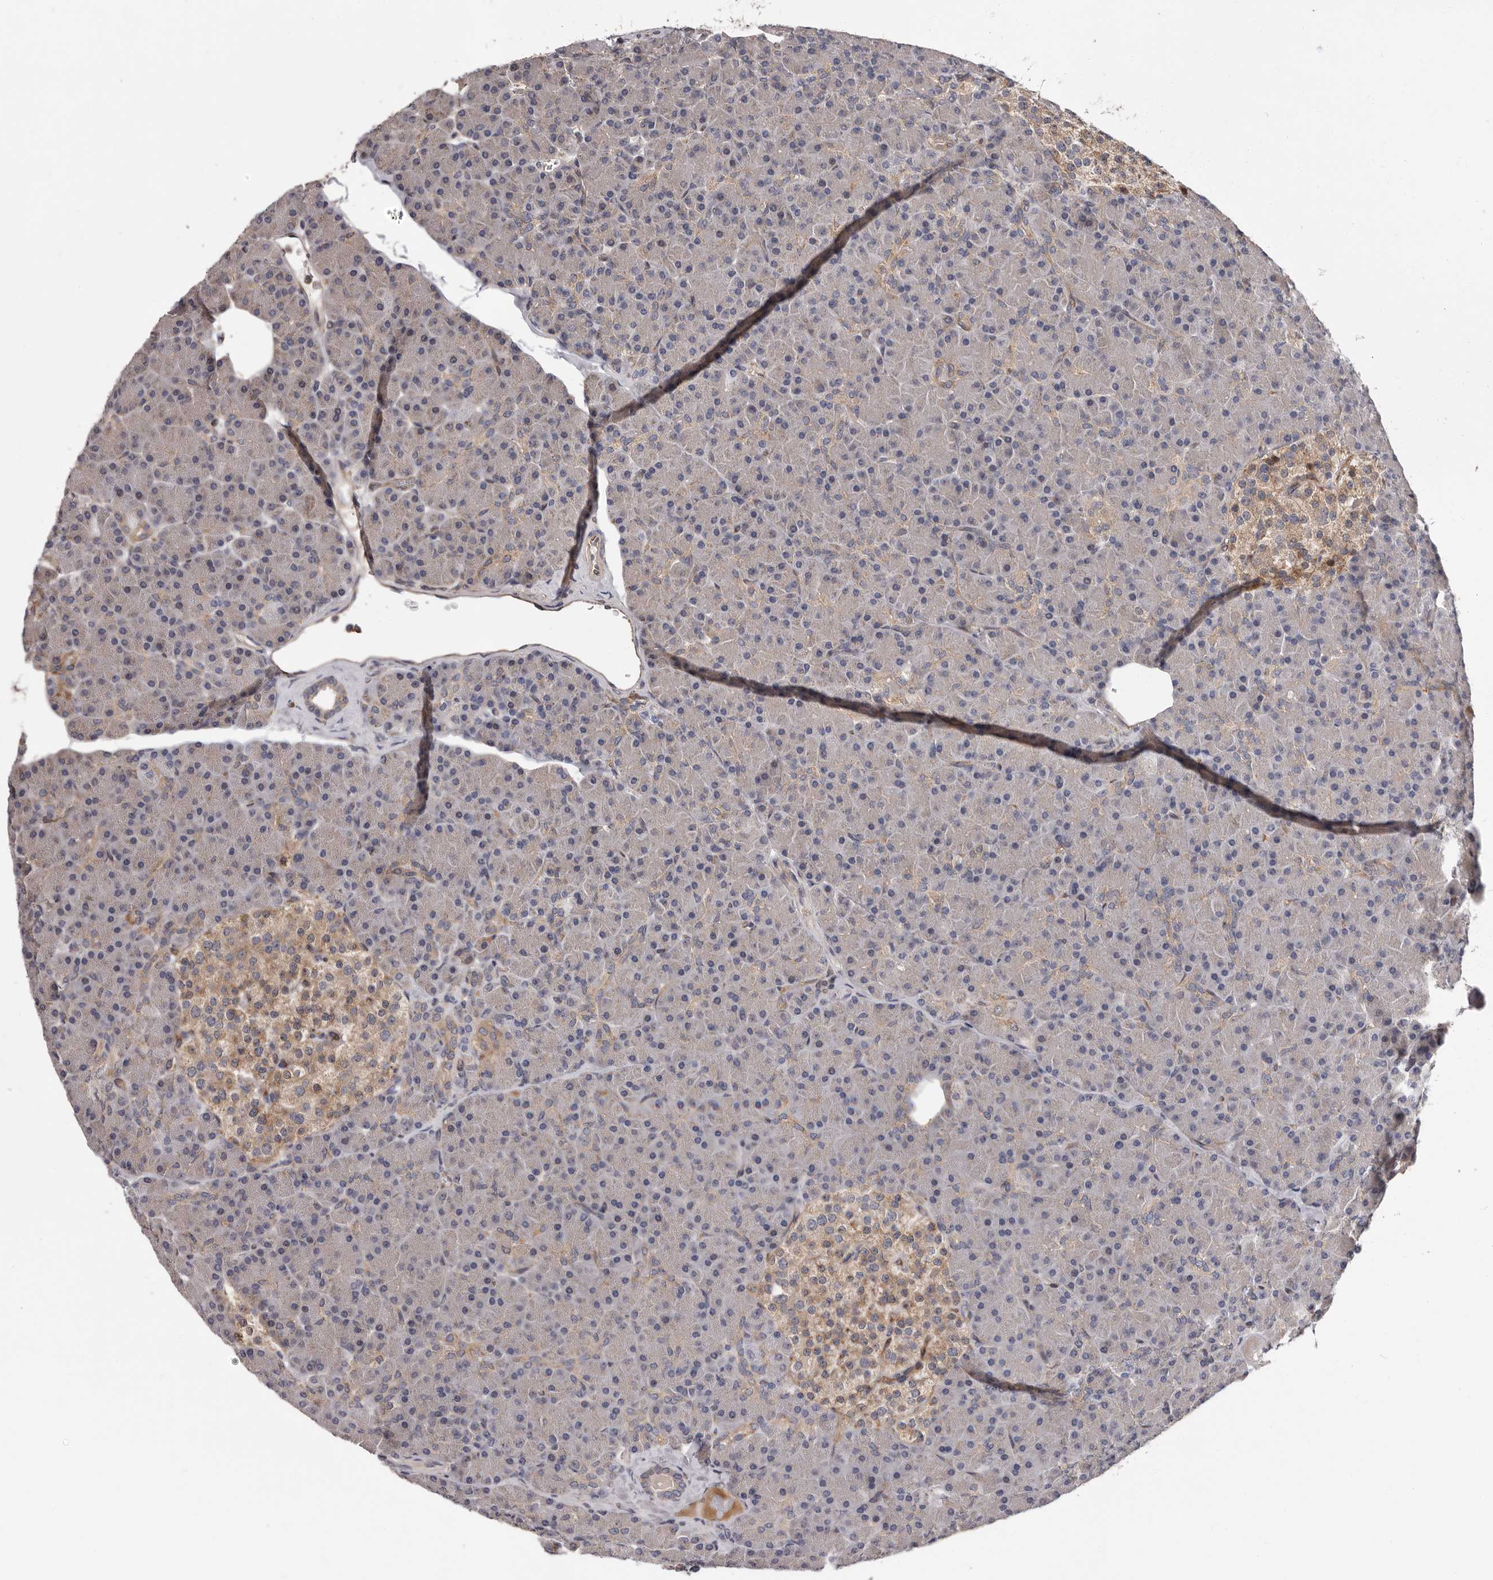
{"staining": {"intensity": "moderate", "quantity": "<25%", "location": "cytoplasmic/membranous"}, "tissue": "pancreas", "cell_type": "Exocrine glandular cells", "image_type": "normal", "snomed": [{"axis": "morphology", "description": "Normal tissue, NOS"}, {"axis": "topography", "description": "Pancreas"}], "caption": "Moderate cytoplasmic/membranous protein positivity is seen in about <25% of exocrine glandular cells in pancreas.", "gene": "VPS37A", "patient": {"sex": "female", "age": 43}}